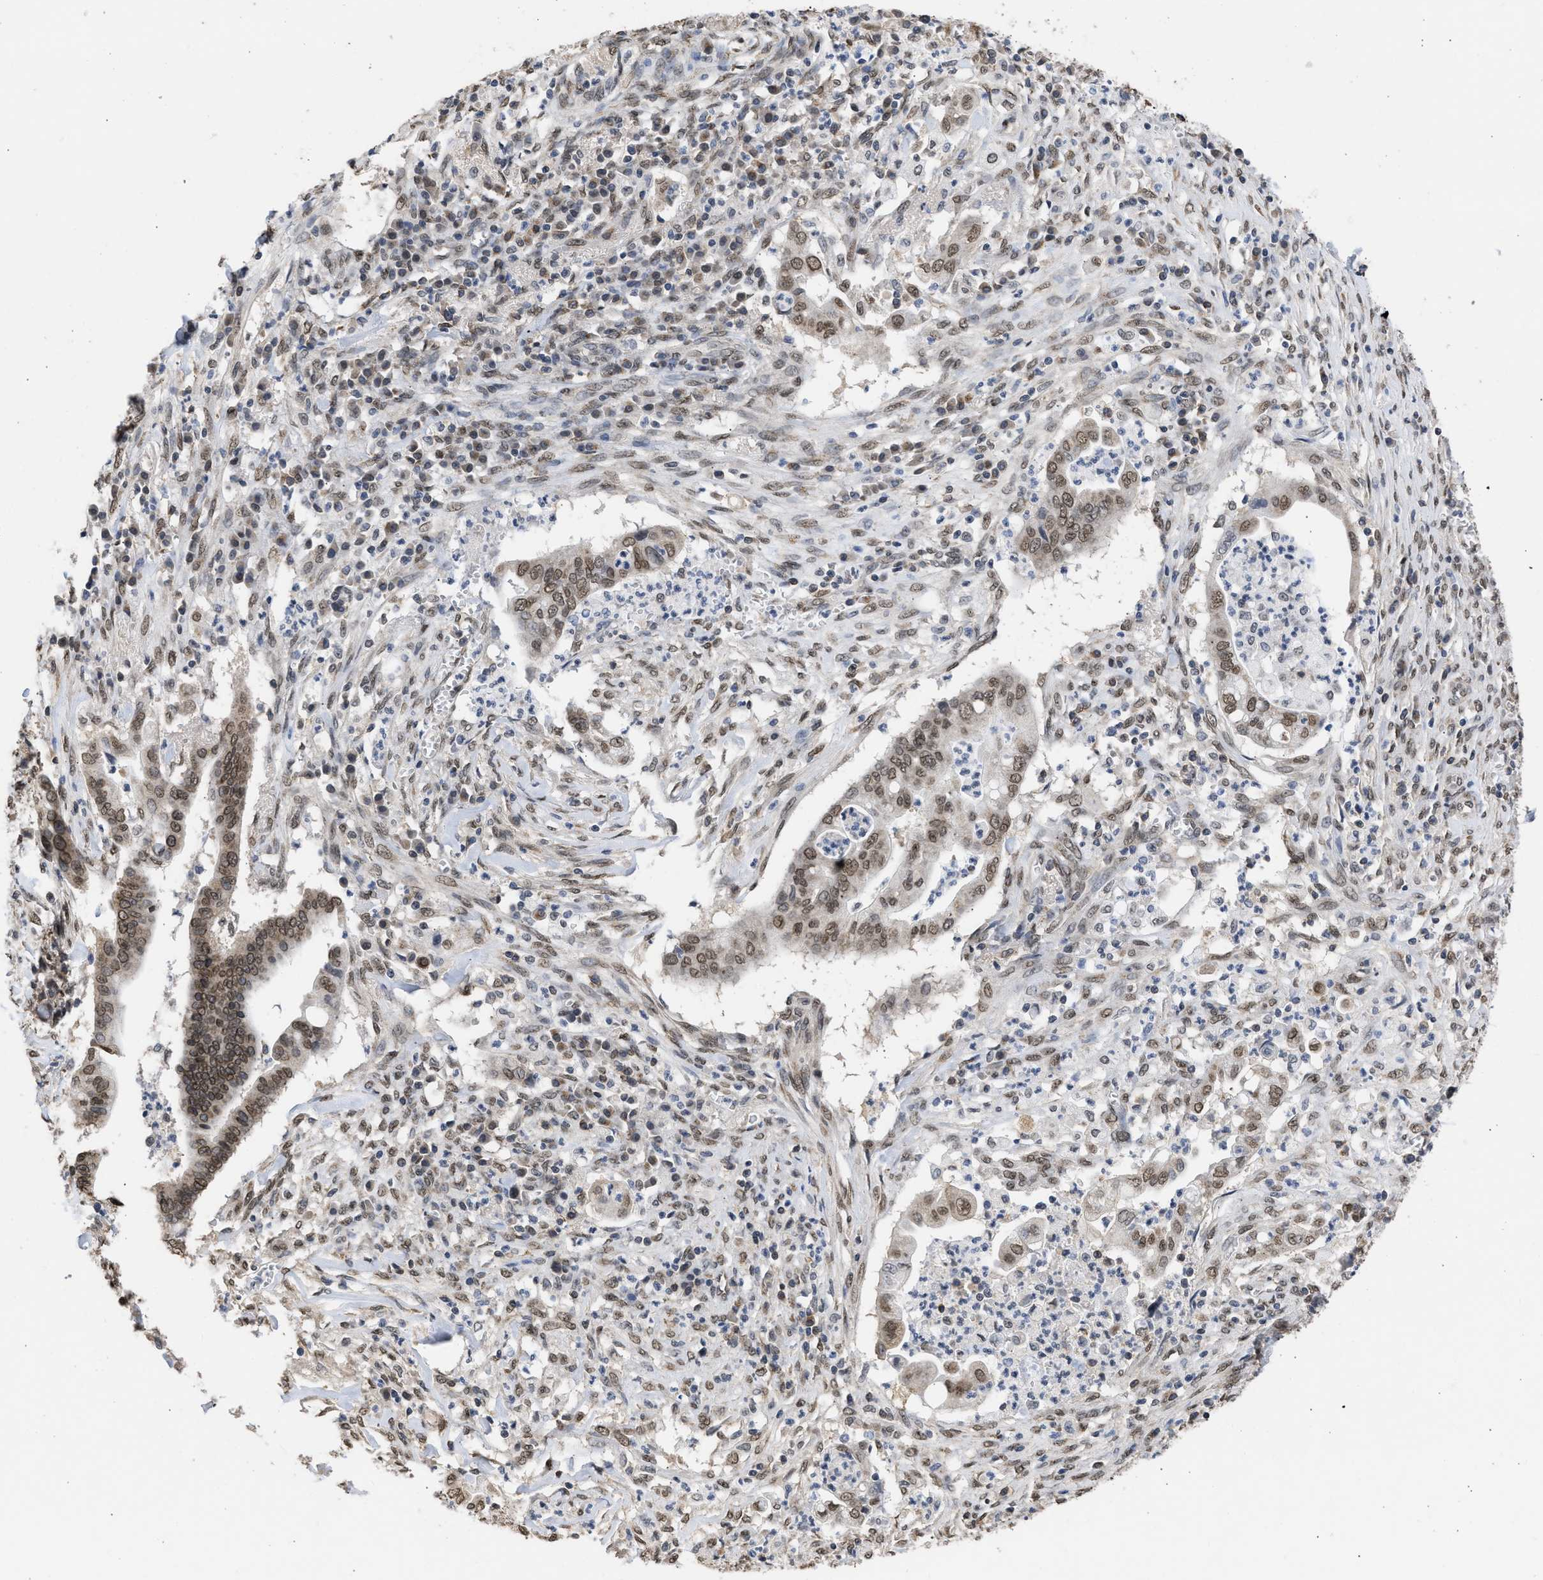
{"staining": {"intensity": "weak", "quantity": ">75%", "location": "cytoplasmic/membranous,nuclear"}, "tissue": "cervical cancer", "cell_type": "Tumor cells", "image_type": "cancer", "snomed": [{"axis": "morphology", "description": "Adenocarcinoma, NOS"}, {"axis": "topography", "description": "Cervix"}], "caption": "Adenocarcinoma (cervical) stained for a protein (brown) exhibits weak cytoplasmic/membranous and nuclear positive expression in approximately >75% of tumor cells.", "gene": "NUP35", "patient": {"sex": "female", "age": 44}}